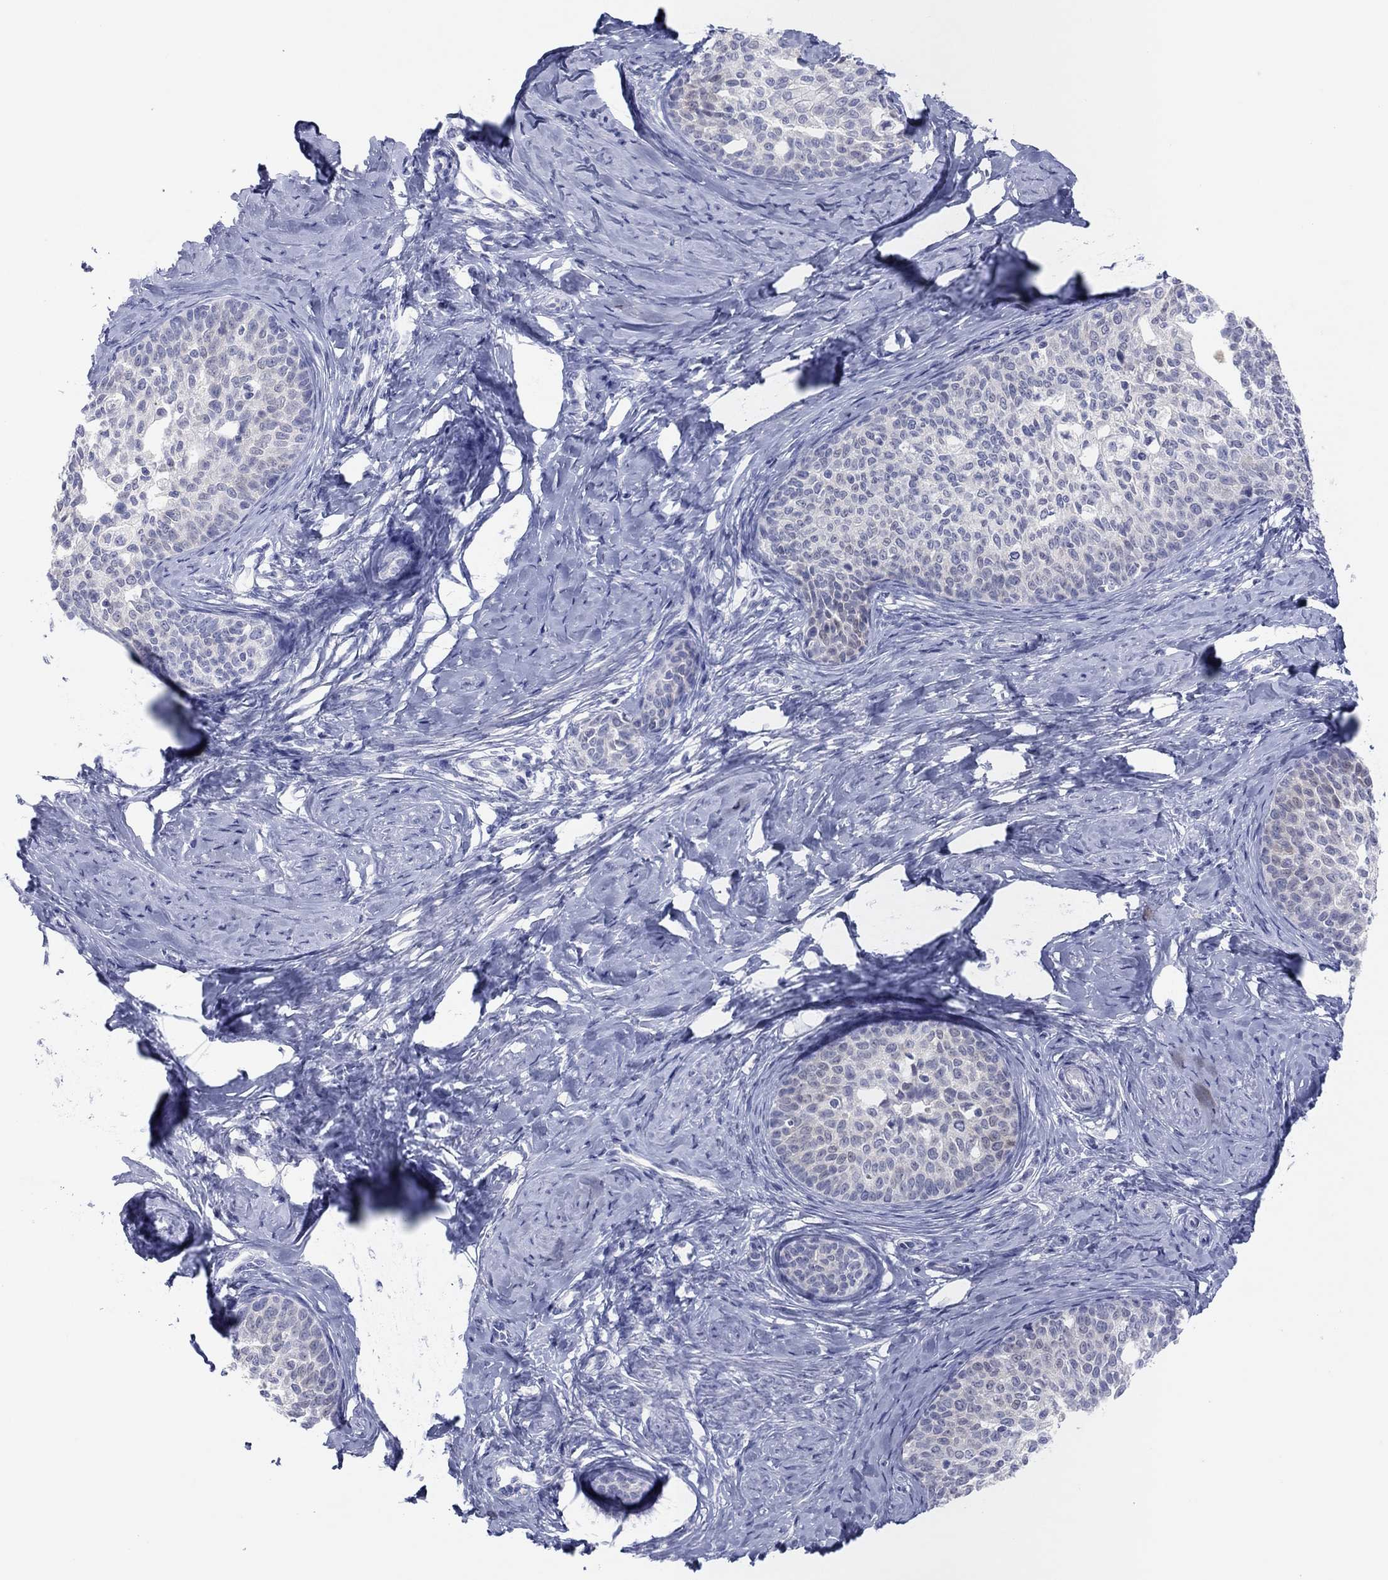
{"staining": {"intensity": "negative", "quantity": "none", "location": "none"}, "tissue": "cervical cancer", "cell_type": "Tumor cells", "image_type": "cancer", "snomed": [{"axis": "morphology", "description": "Squamous cell carcinoma, NOS"}, {"axis": "topography", "description": "Cervix"}], "caption": "An IHC photomicrograph of cervical squamous cell carcinoma is shown. There is no staining in tumor cells of cervical squamous cell carcinoma.", "gene": "CPNE6", "patient": {"sex": "female", "age": 51}}